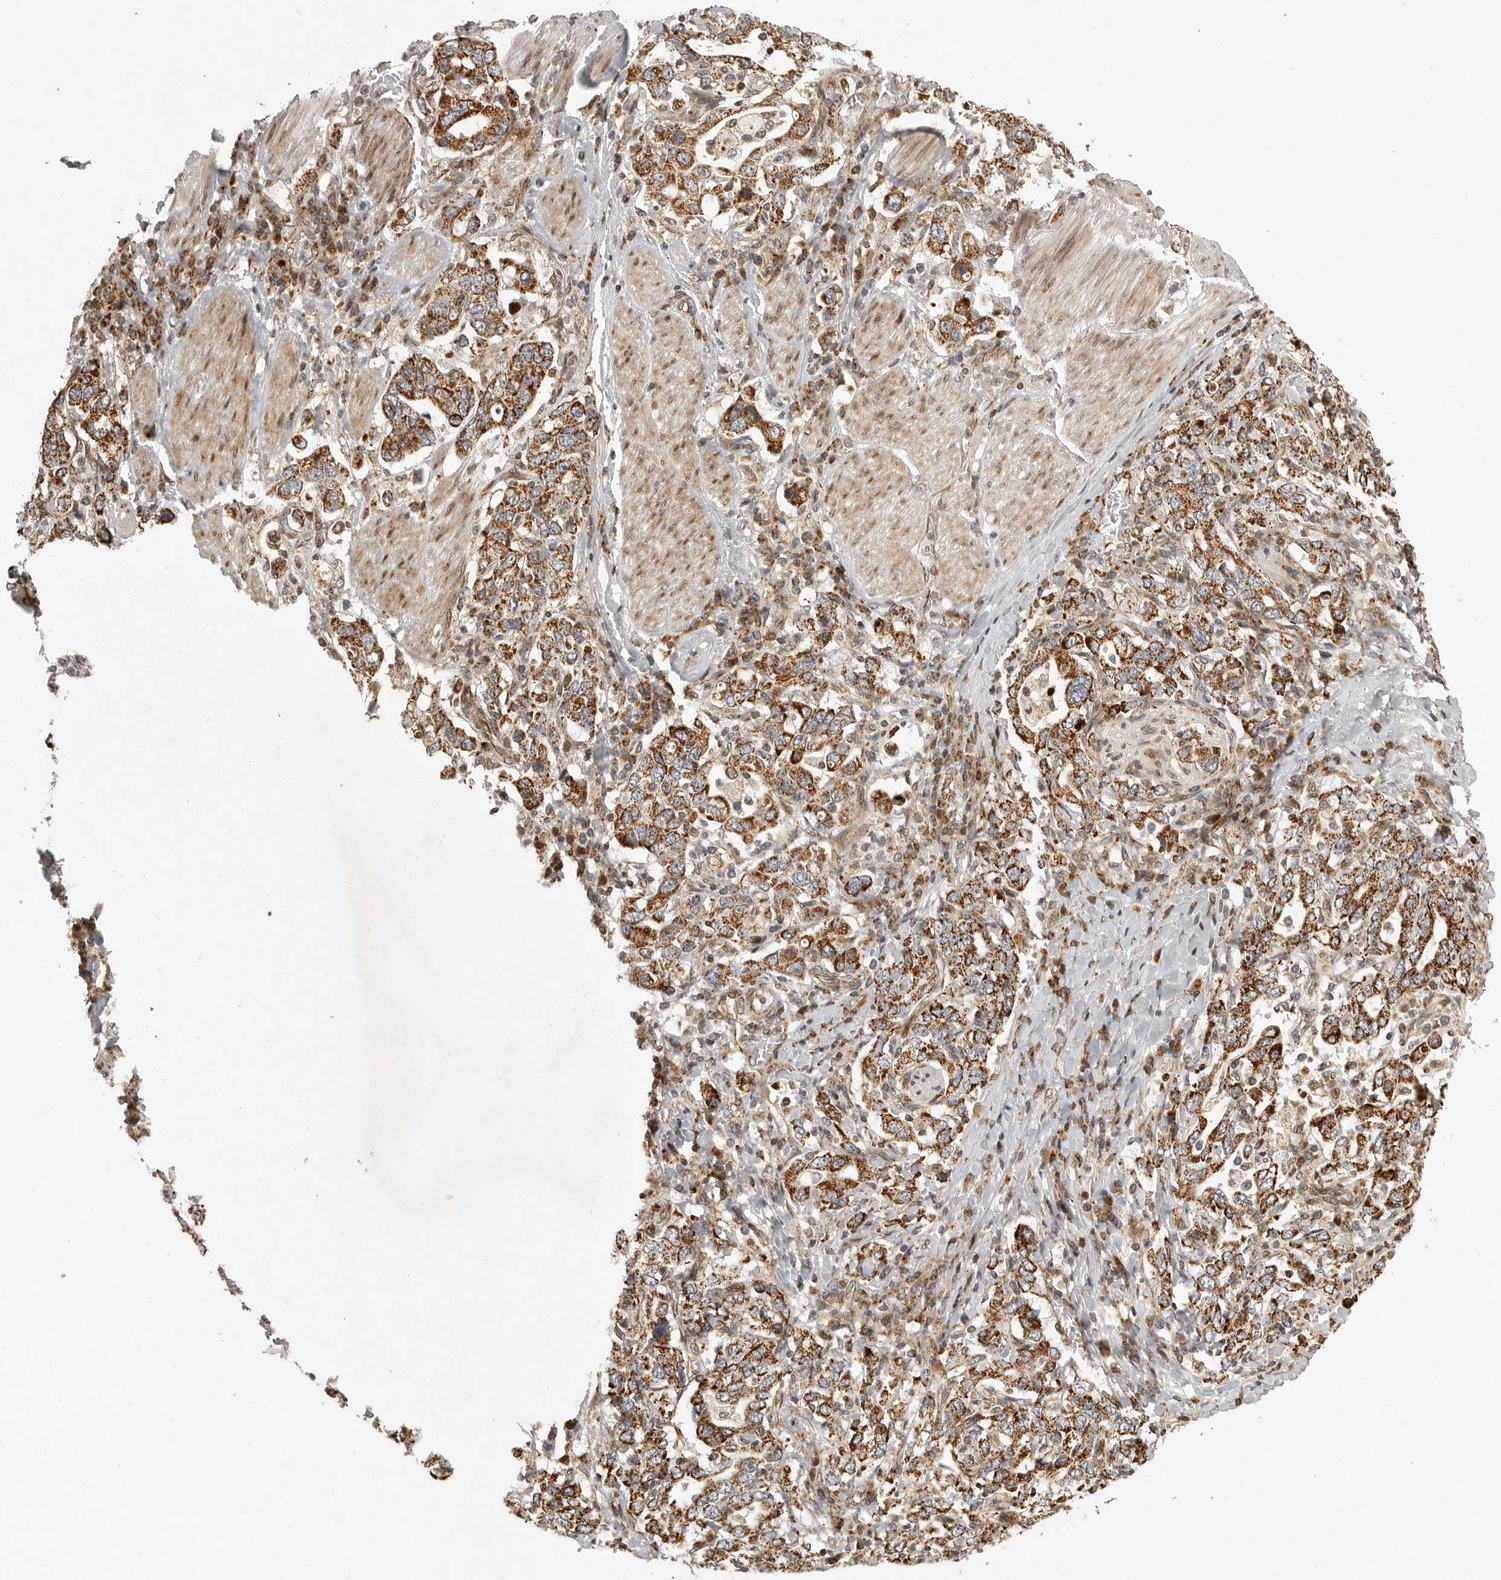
{"staining": {"intensity": "strong", "quantity": ">75%", "location": "cytoplasmic/membranous"}, "tissue": "stomach cancer", "cell_type": "Tumor cells", "image_type": "cancer", "snomed": [{"axis": "morphology", "description": "Adenocarcinoma, NOS"}, {"axis": "topography", "description": "Stomach, upper"}], "caption": "Protein expression by immunohistochemistry (IHC) exhibits strong cytoplasmic/membranous positivity in approximately >75% of tumor cells in stomach cancer. (Stains: DAB in brown, nuclei in blue, Microscopy: brightfield microscopy at high magnification).", "gene": "NARS2", "patient": {"sex": "male", "age": 62}}